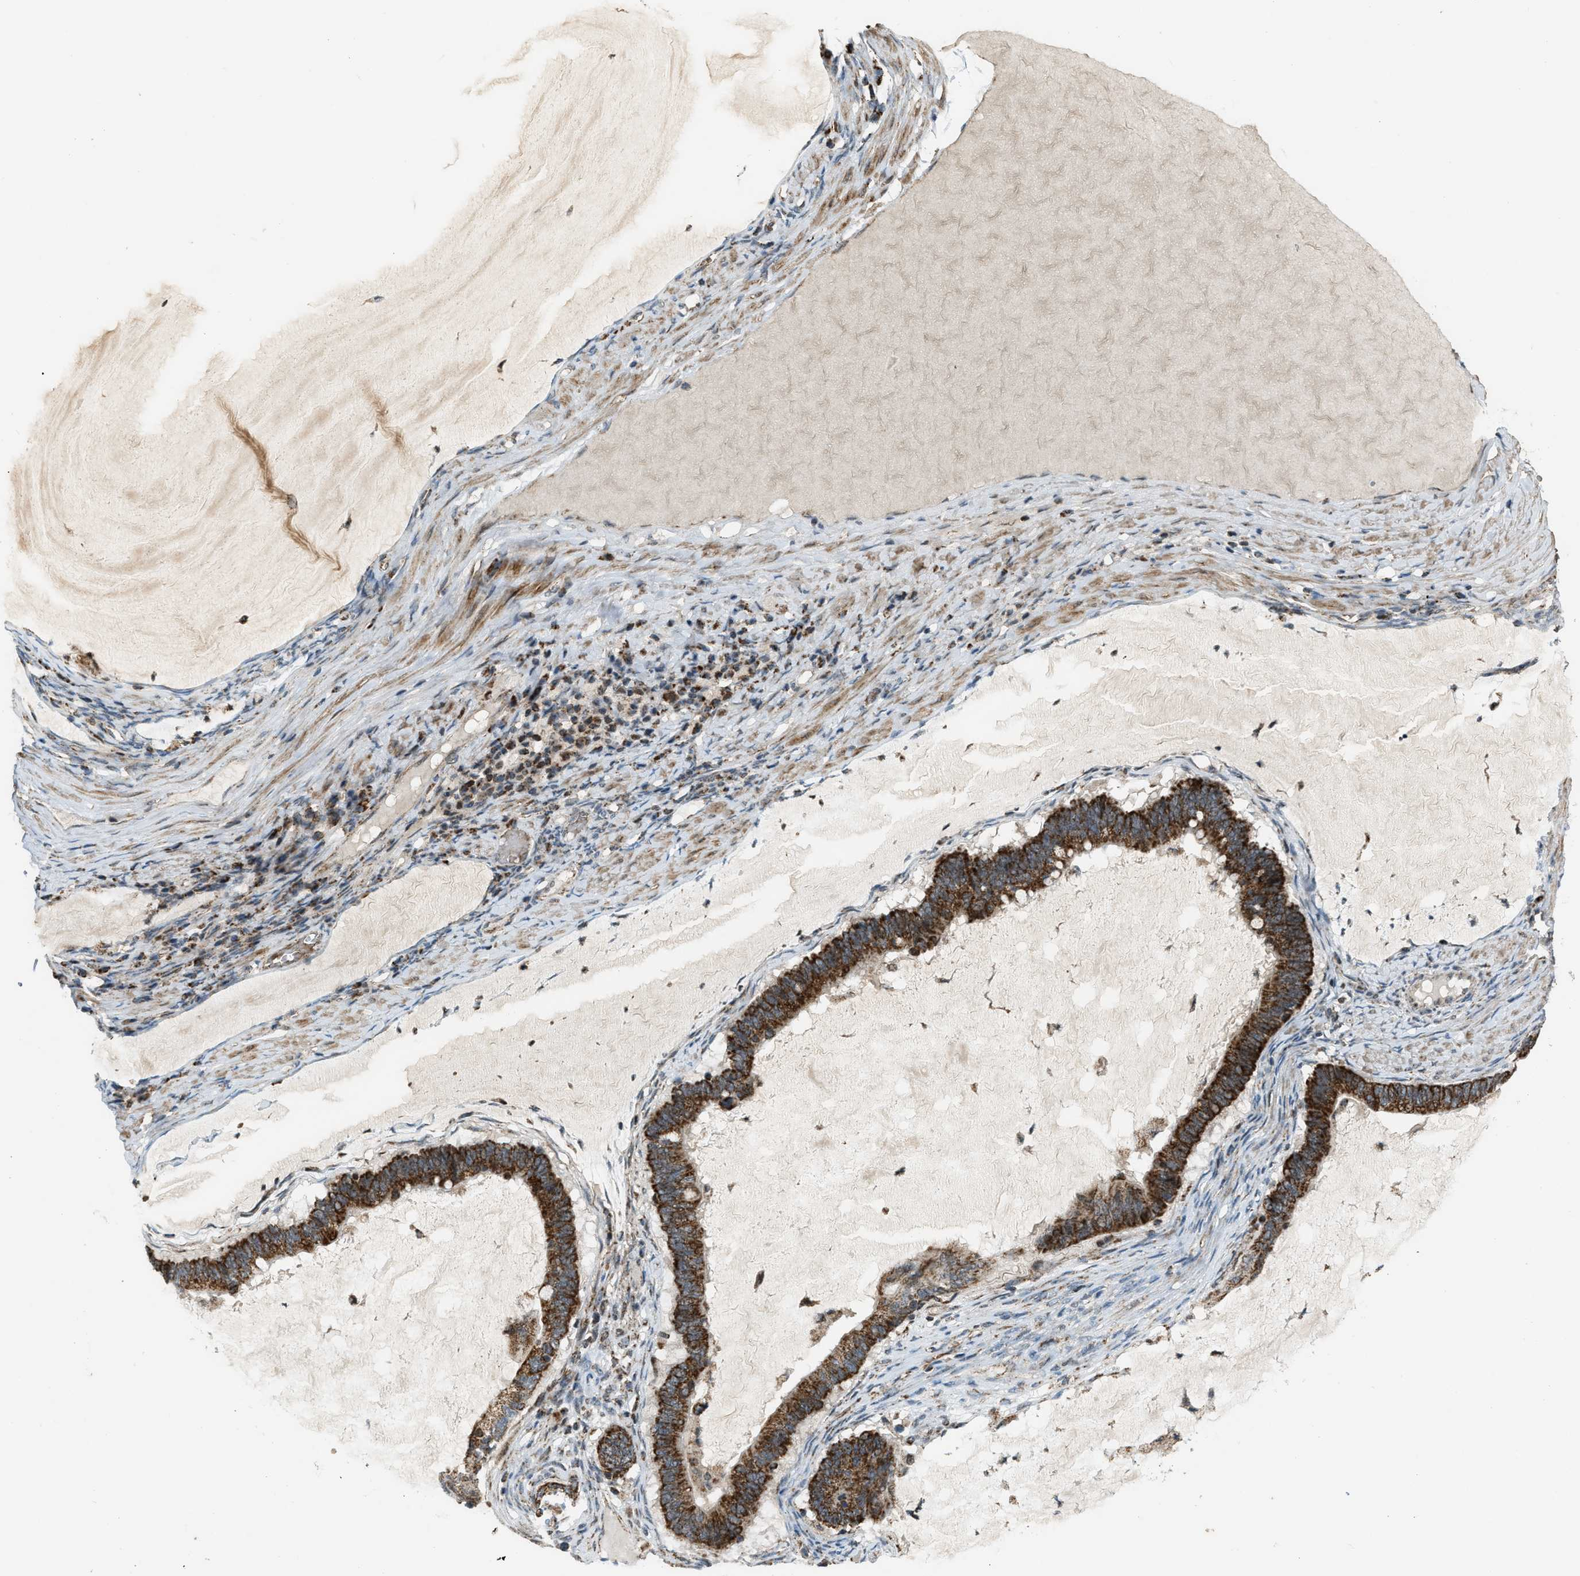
{"staining": {"intensity": "strong", "quantity": ">75%", "location": "cytoplasmic/membranous"}, "tissue": "ovarian cancer", "cell_type": "Tumor cells", "image_type": "cancer", "snomed": [{"axis": "morphology", "description": "Cystadenocarcinoma, mucinous, NOS"}, {"axis": "topography", "description": "Ovary"}], "caption": "Ovarian cancer stained with a brown dye shows strong cytoplasmic/membranous positive staining in about >75% of tumor cells.", "gene": "CHN2", "patient": {"sex": "female", "age": 61}}